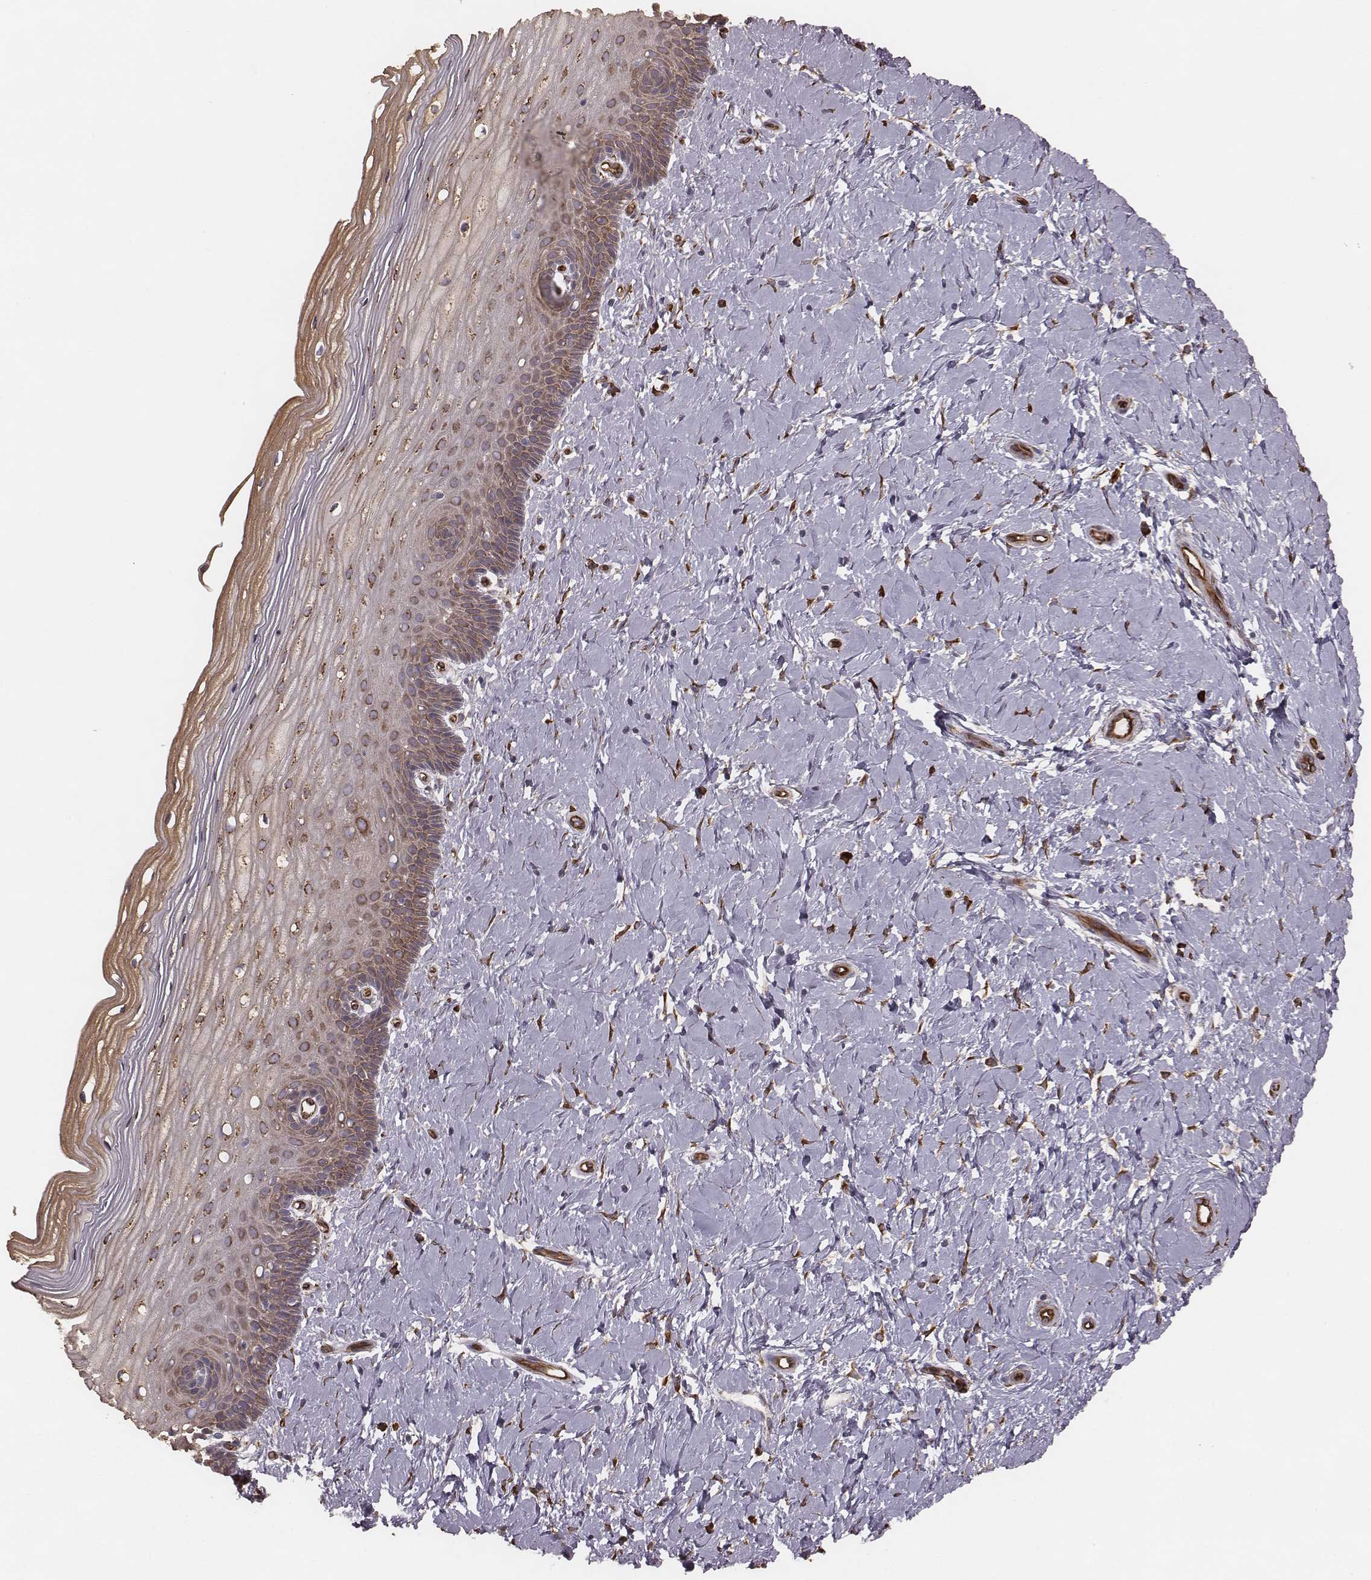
{"staining": {"intensity": "strong", "quantity": ">75%", "location": "cytoplasmic/membranous"}, "tissue": "cervix", "cell_type": "Glandular cells", "image_type": "normal", "snomed": [{"axis": "morphology", "description": "Normal tissue, NOS"}, {"axis": "topography", "description": "Cervix"}], "caption": "A high-resolution histopathology image shows immunohistochemistry staining of benign cervix, which shows strong cytoplasmic/membranous positivity in about >75% of glandular cells.", "gene": "PALMD", "patient": {"sex": "female", "age": 37}}